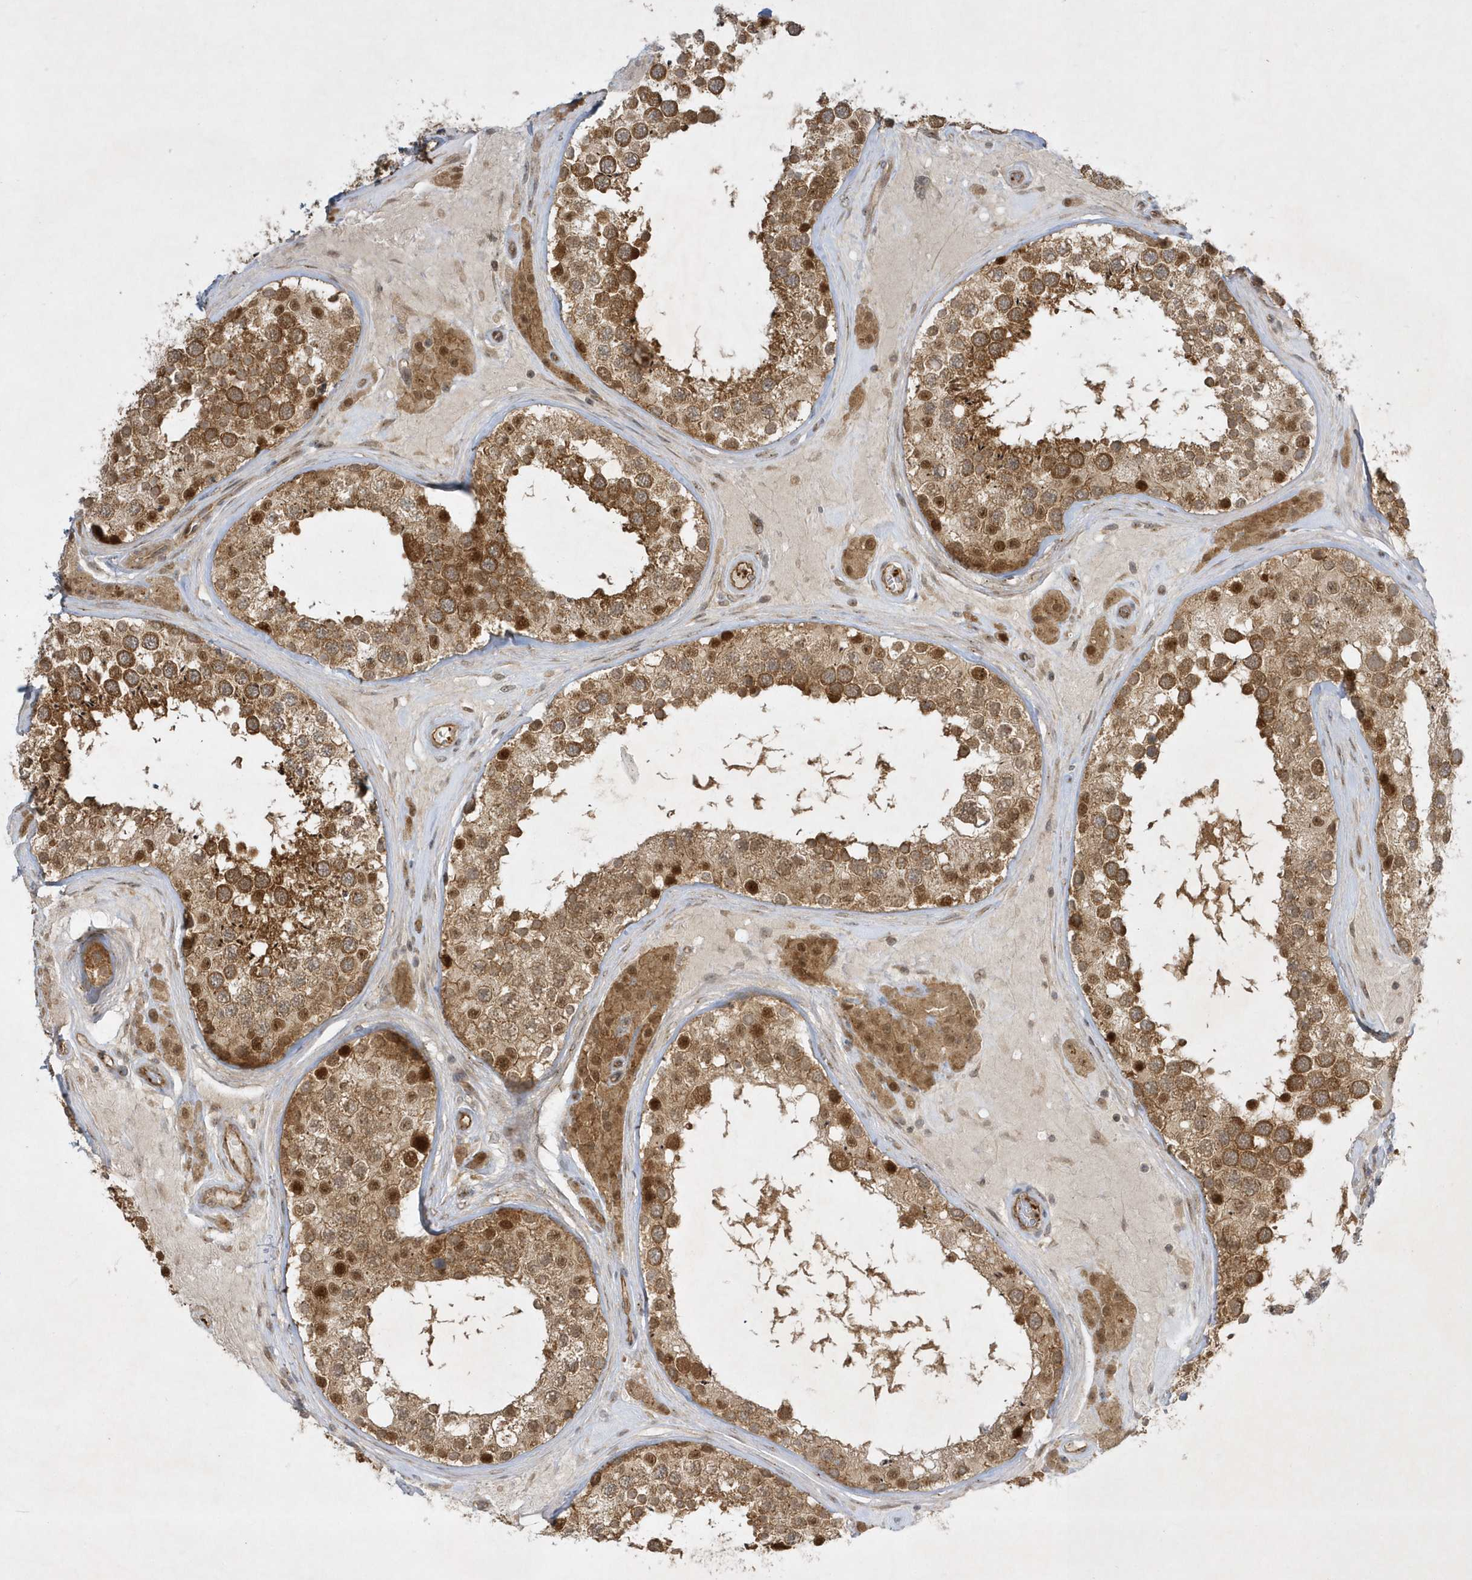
{"staining": {"intensity": "moderate", "quantity": ">75%", "location": "cytoplasmic/membranous,nuclear"}, "tissue": "testis", "cell_type": "Cells in seminiferous ducts", "image_type": "normal", "snomed": [{"axis": "morphology", "description": "Normal tissue, NOS"}, {"axis": "topography", "description": "Testis"}], "caption": "This image reveals immunohistochemistry staining of benign testis, with medium moderate cytoplasmic/membranous,nuclear positivity in about >75% of cells in seminiferous ducts.", "gene": "NAF1", "patient": {"sex": "male", "age": 46}}